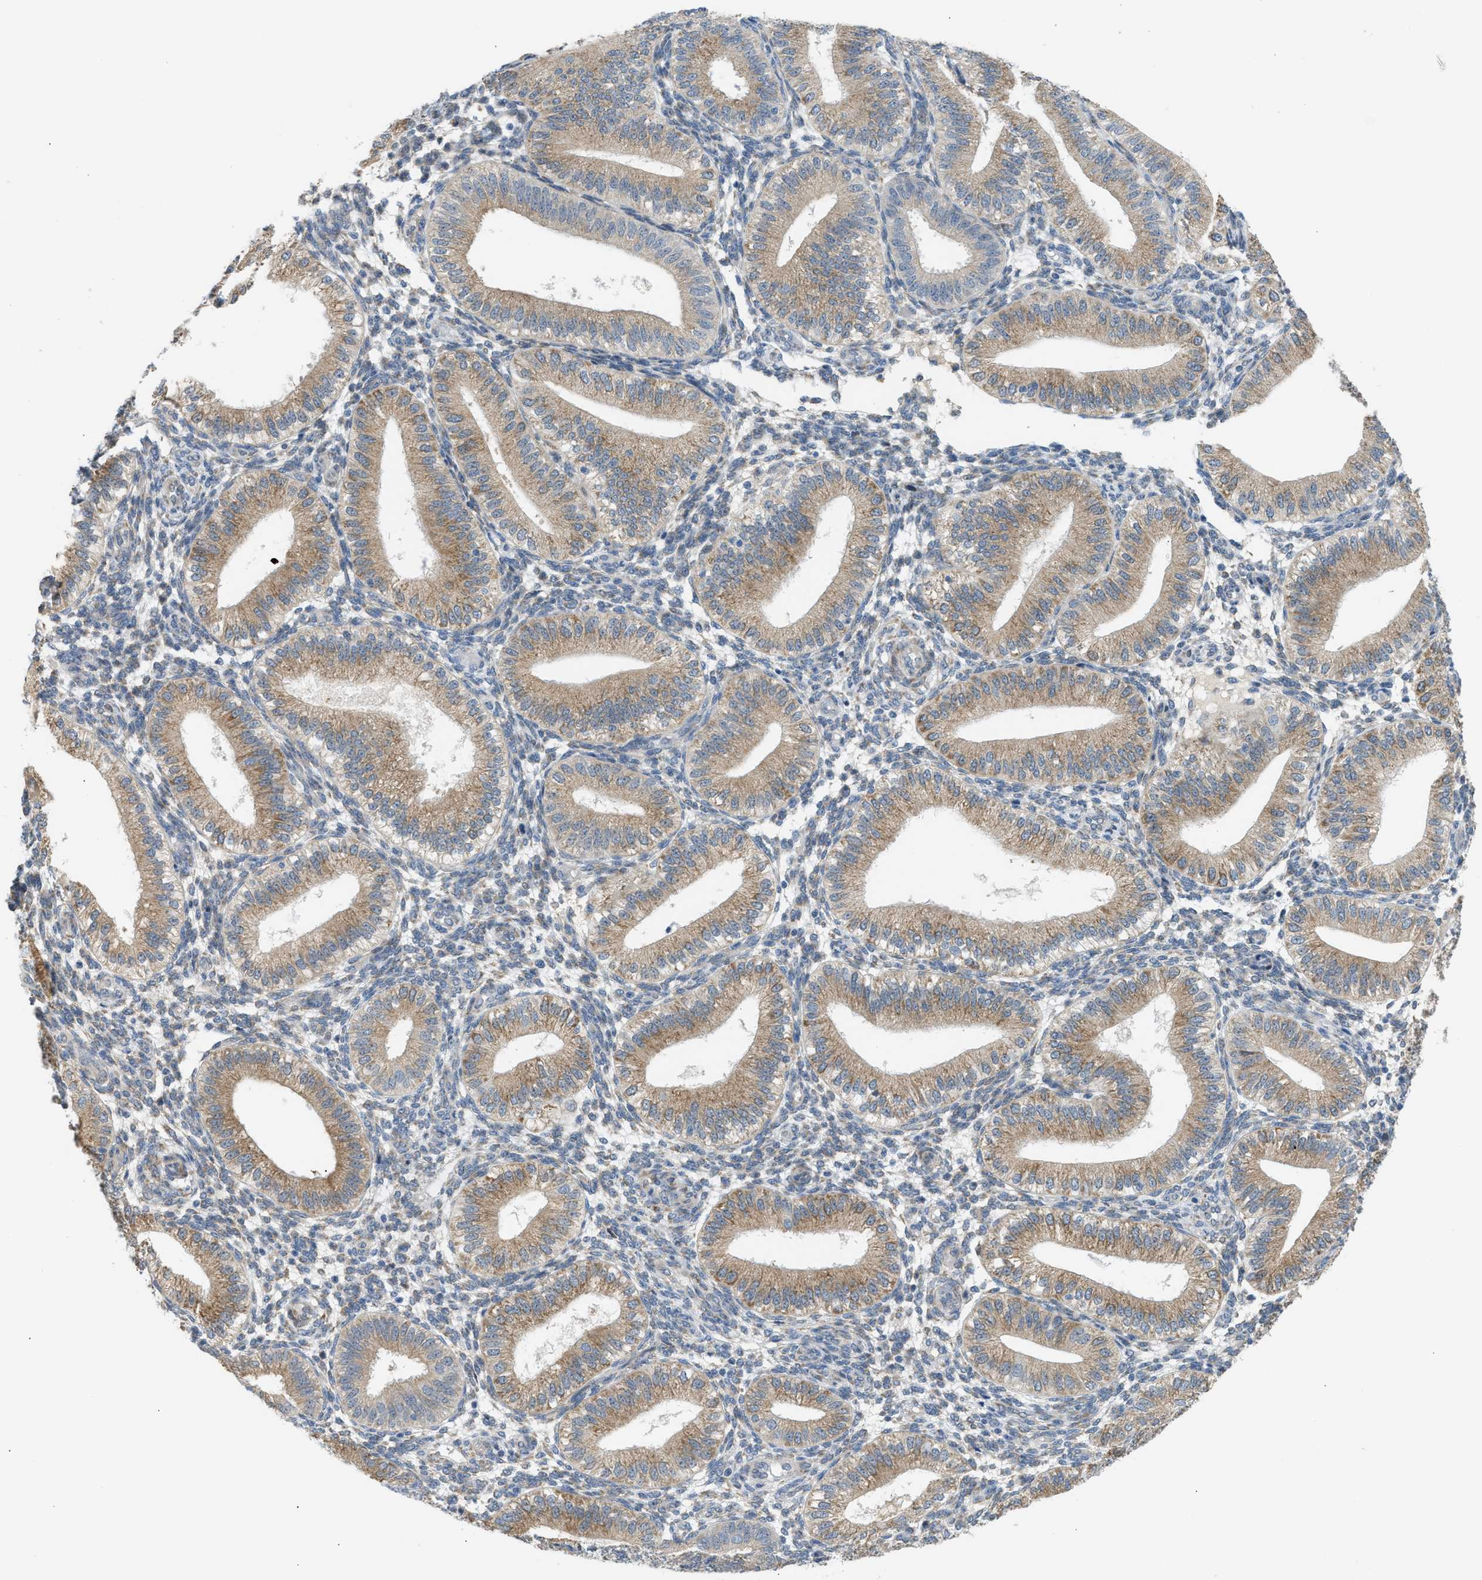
{"staining": {"intensity": "weak", "quantity": "25%-75%", "location": "cytoplasmic/membranous"}, "tissue": "endometrium", "cell_type": "Cells in endometrial stroma", "image_type": "normal", "snomed": [{"axis": "morphology", "description": "Normal tissue, NOS"}, {"axis": "topography", "description": "Endometrium"}], "caption": "This photomicrograph exhibits unremarkable endometrium stained with immunohistochemistry (IHC) to label a protein in brown. The cytoplasmic/membranous of cells in endometrial stroma show weak positivity for the protein. Nuclei are counter-stained blue.", "gene": "KCNC2", "patient": {"sex": "female", "age": 39}}